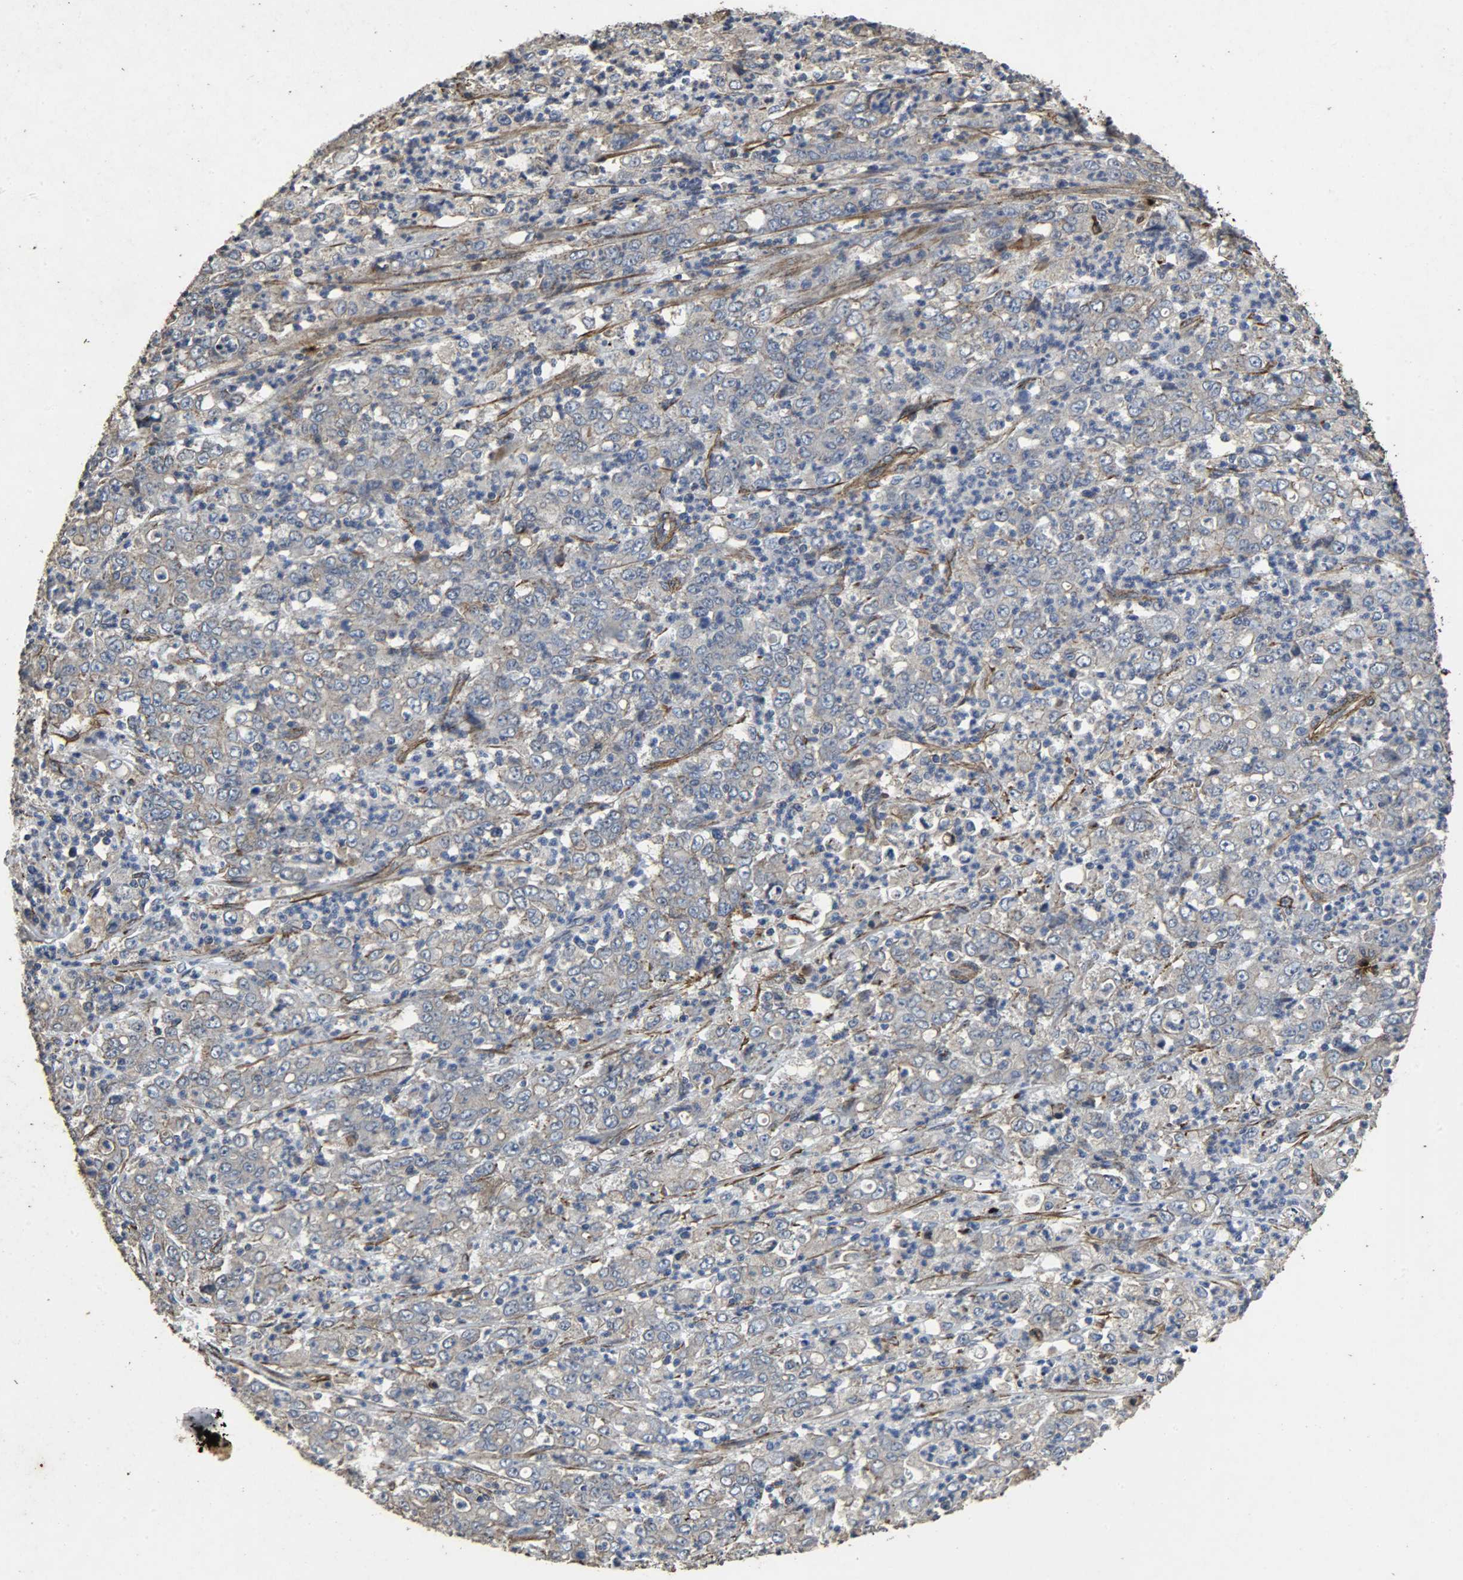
{"staining": {"intensity": "negative", "quantity": "none", "location": "none"}, "tissue": "stomach cancer", "cell_type": "Tumor cells", "image_type": "cancer", "snomed": [{"axis": "morphology", "description": "Adenocarcinoma, NOS"}, {"axis": "topography", "description": "Stomach, lower"}], "caption": "Stomach cancer (adenocarcinoma) was stained to show a protein in brown. There is no significant positivity in tumor cells. (DAB immunohistochemistry (IHC) visualized using brightfield microscopy, high magnification).", "gene": "TPM4", "patient": {"sex": "female", "age": 71}}